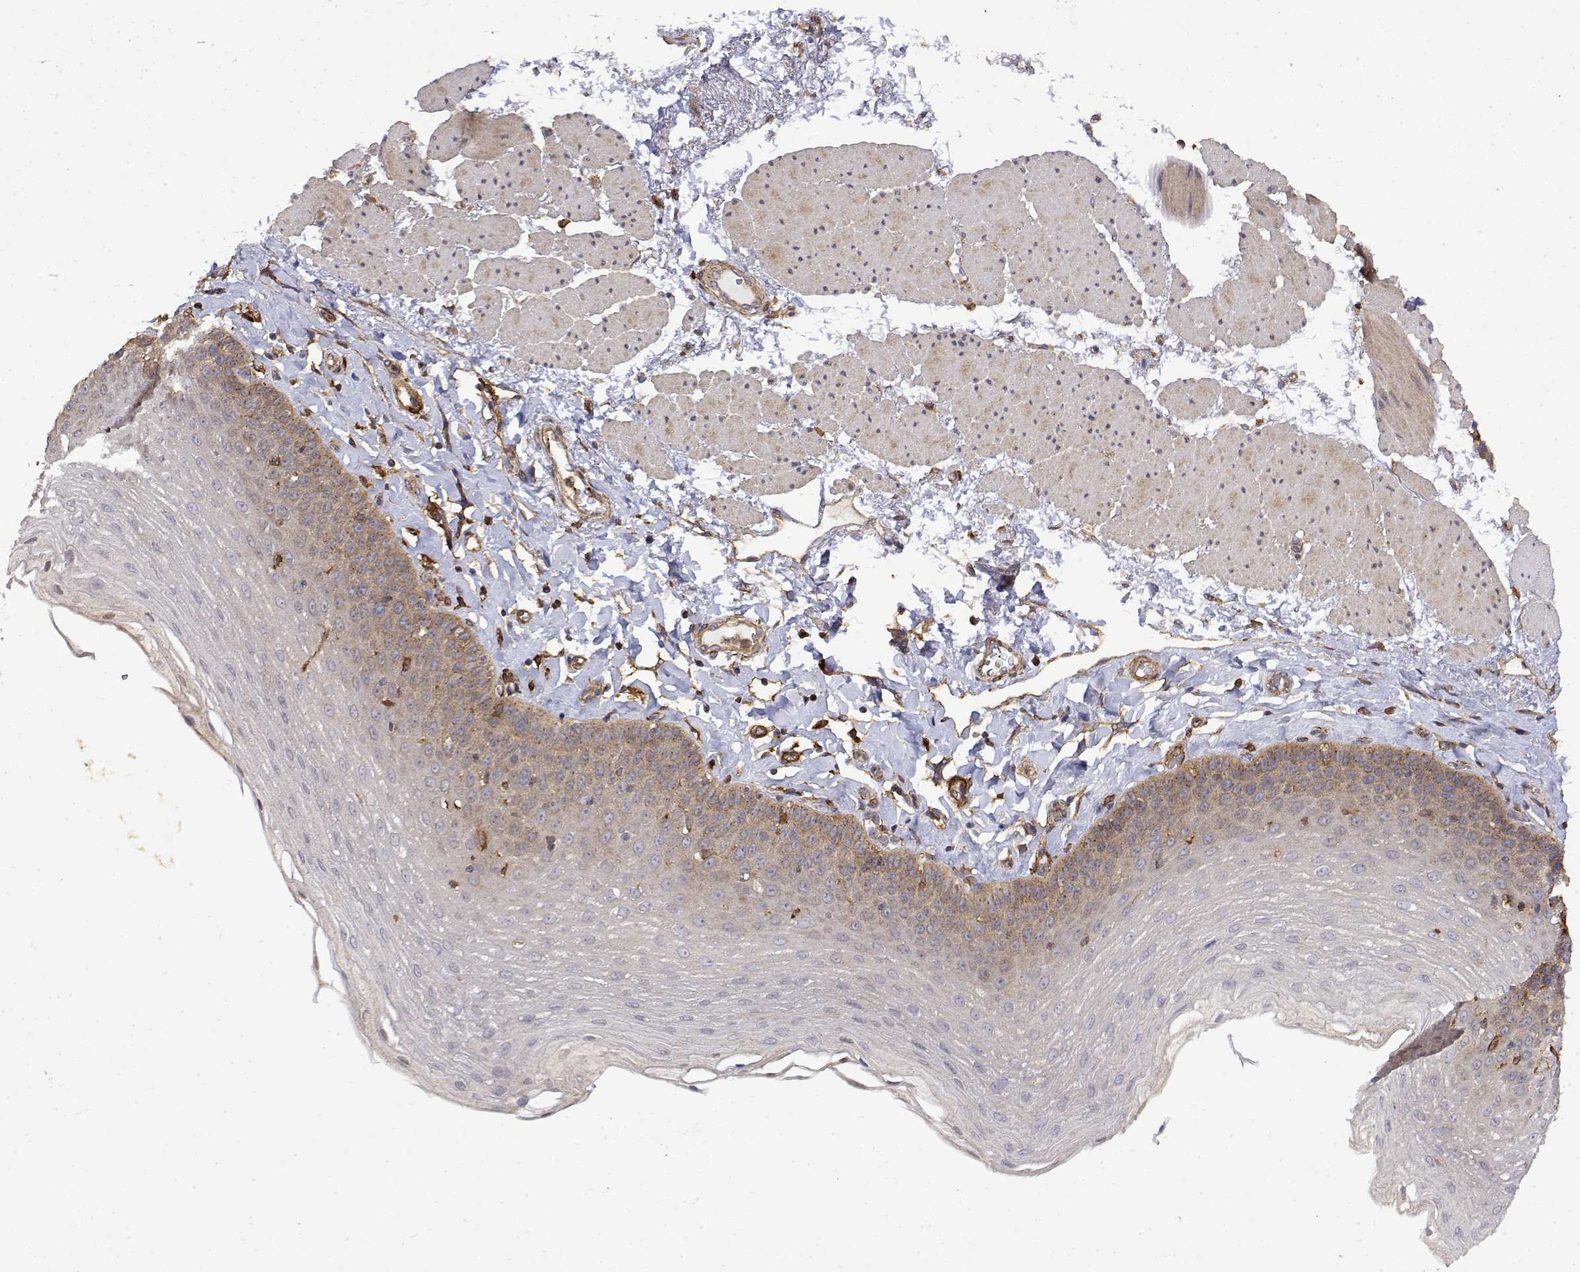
{"staining": {"intensity": "weak", "quantity": "25%-75%", "location": "cytoplasmic/membranous"}, "tissue": "esophagus", "cell_type": "Squamous epithelial cells", "image_type": "normal", "snomed": [{"axis": "morphology", "description": "Normal tissue, NOS"}, {"axis": "topography", "description": "Esophagus"}], "caption": "This micrograph displays unremarkable esophagus stained with IHC to label a protein in brown. The cytoplasmic/membranous of squamous epithelial cells show weak positivity for the protein. Nuclei are counter-stained blue.", "gene": "PACSIN2", "patient": {"sex": "female", "age": 81}}